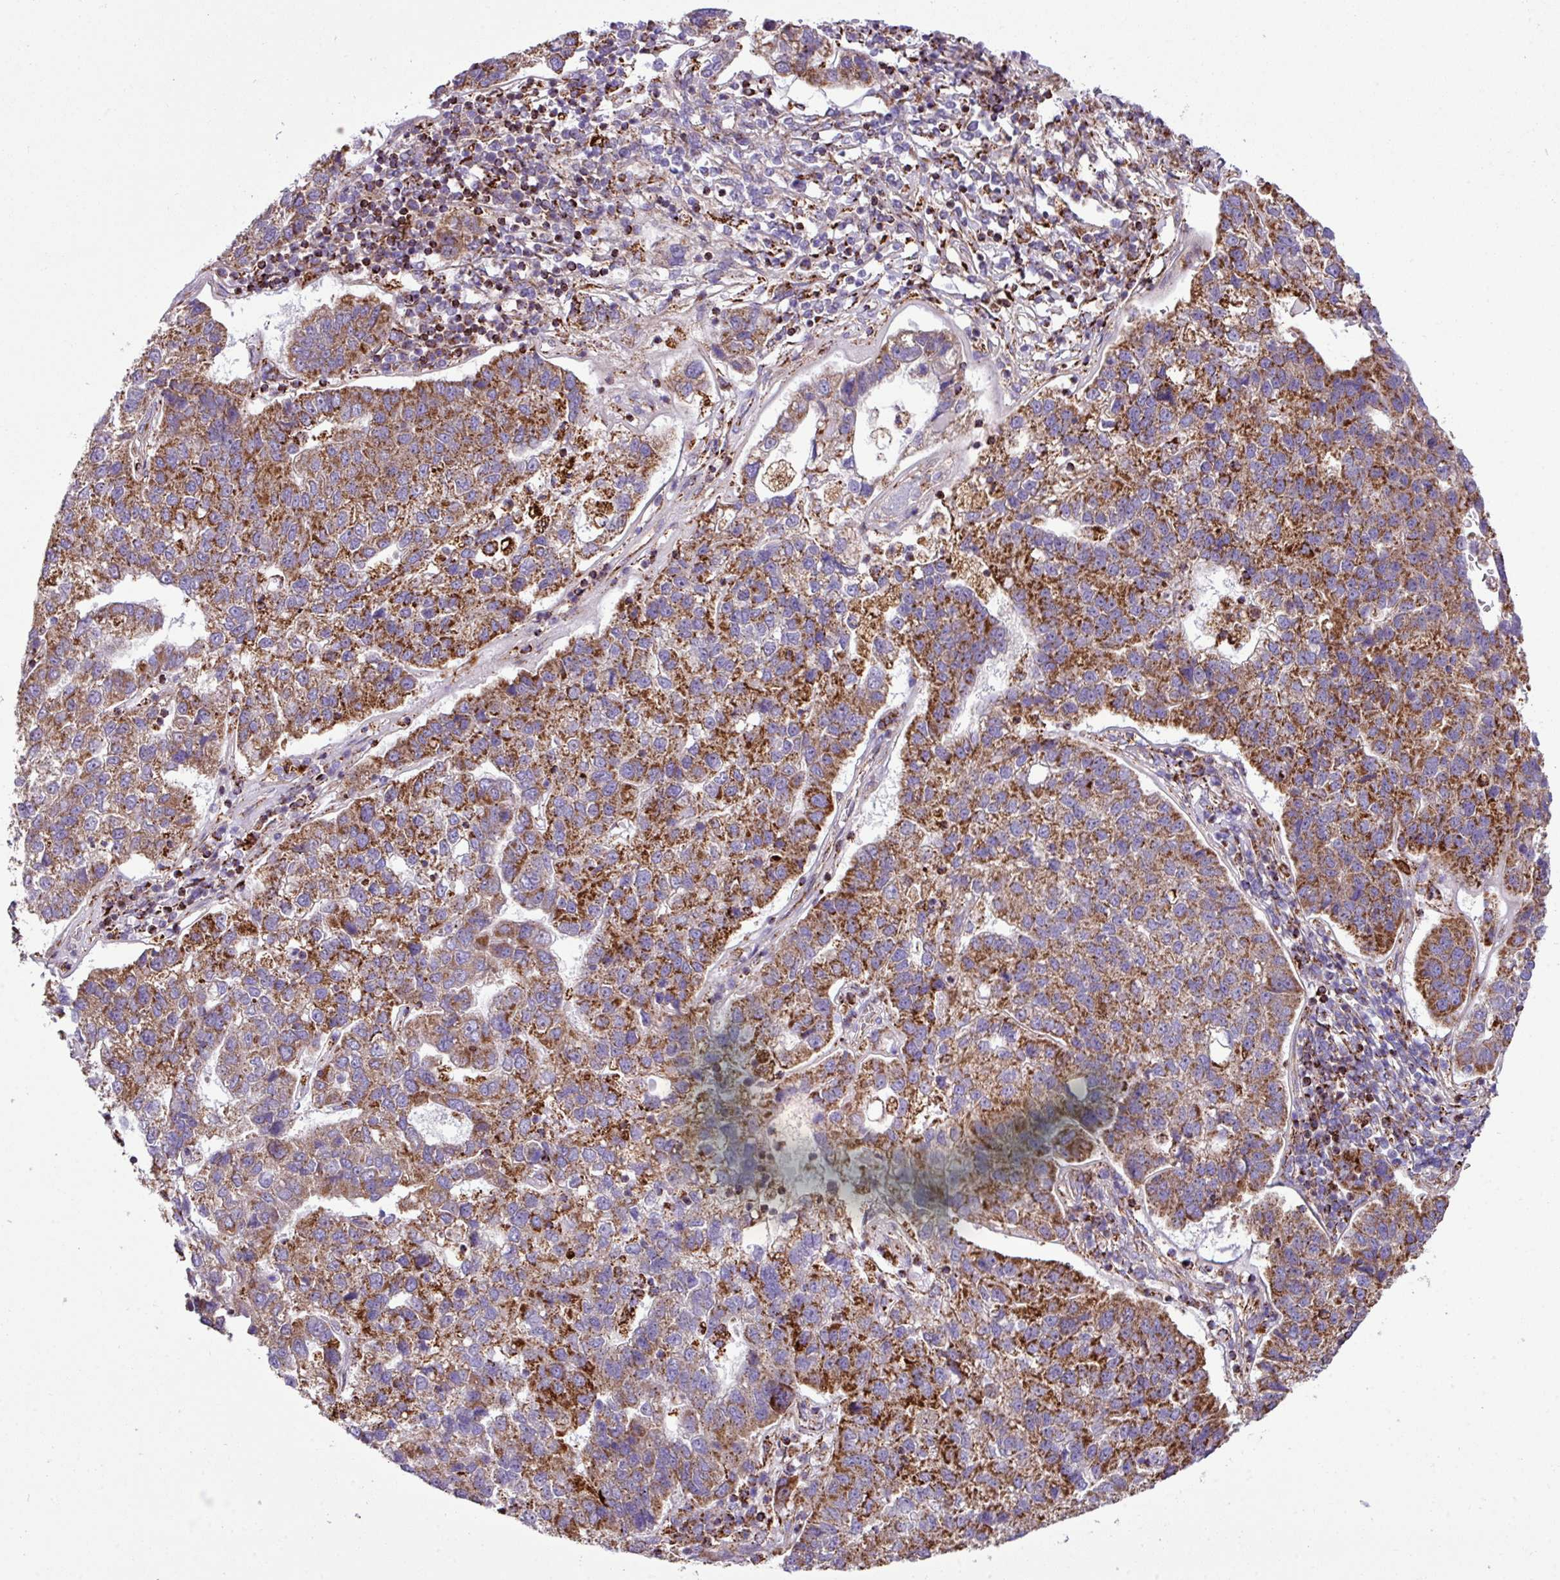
{"staining": {"intensity": "strong", "quantity": ">75%", "location": "cytoplasmic/membranous"}, "tissue": "pancreatic cancer", "cell_type": "Tumor cells", "image_type": "cancer", "snomed": [{"axis": "morphology", "description": "Adenocarcinoma, NOS"}, {"axis": "topography", "description": "Pancreas"}], "caption": "Immunohistochemistry (IHC) photomicrograph of neoplastic tissue: human adenocarcinoma (pancreatic) stained using IHC exhibits high levels of strong protein expression localized specifically in the cytoplasmic/membranous of tumor cells, appearing as a cytoplasmic/membranous brown color.", "gene": "ZNF569", "patient": {"sex": "female", "age": 61}}